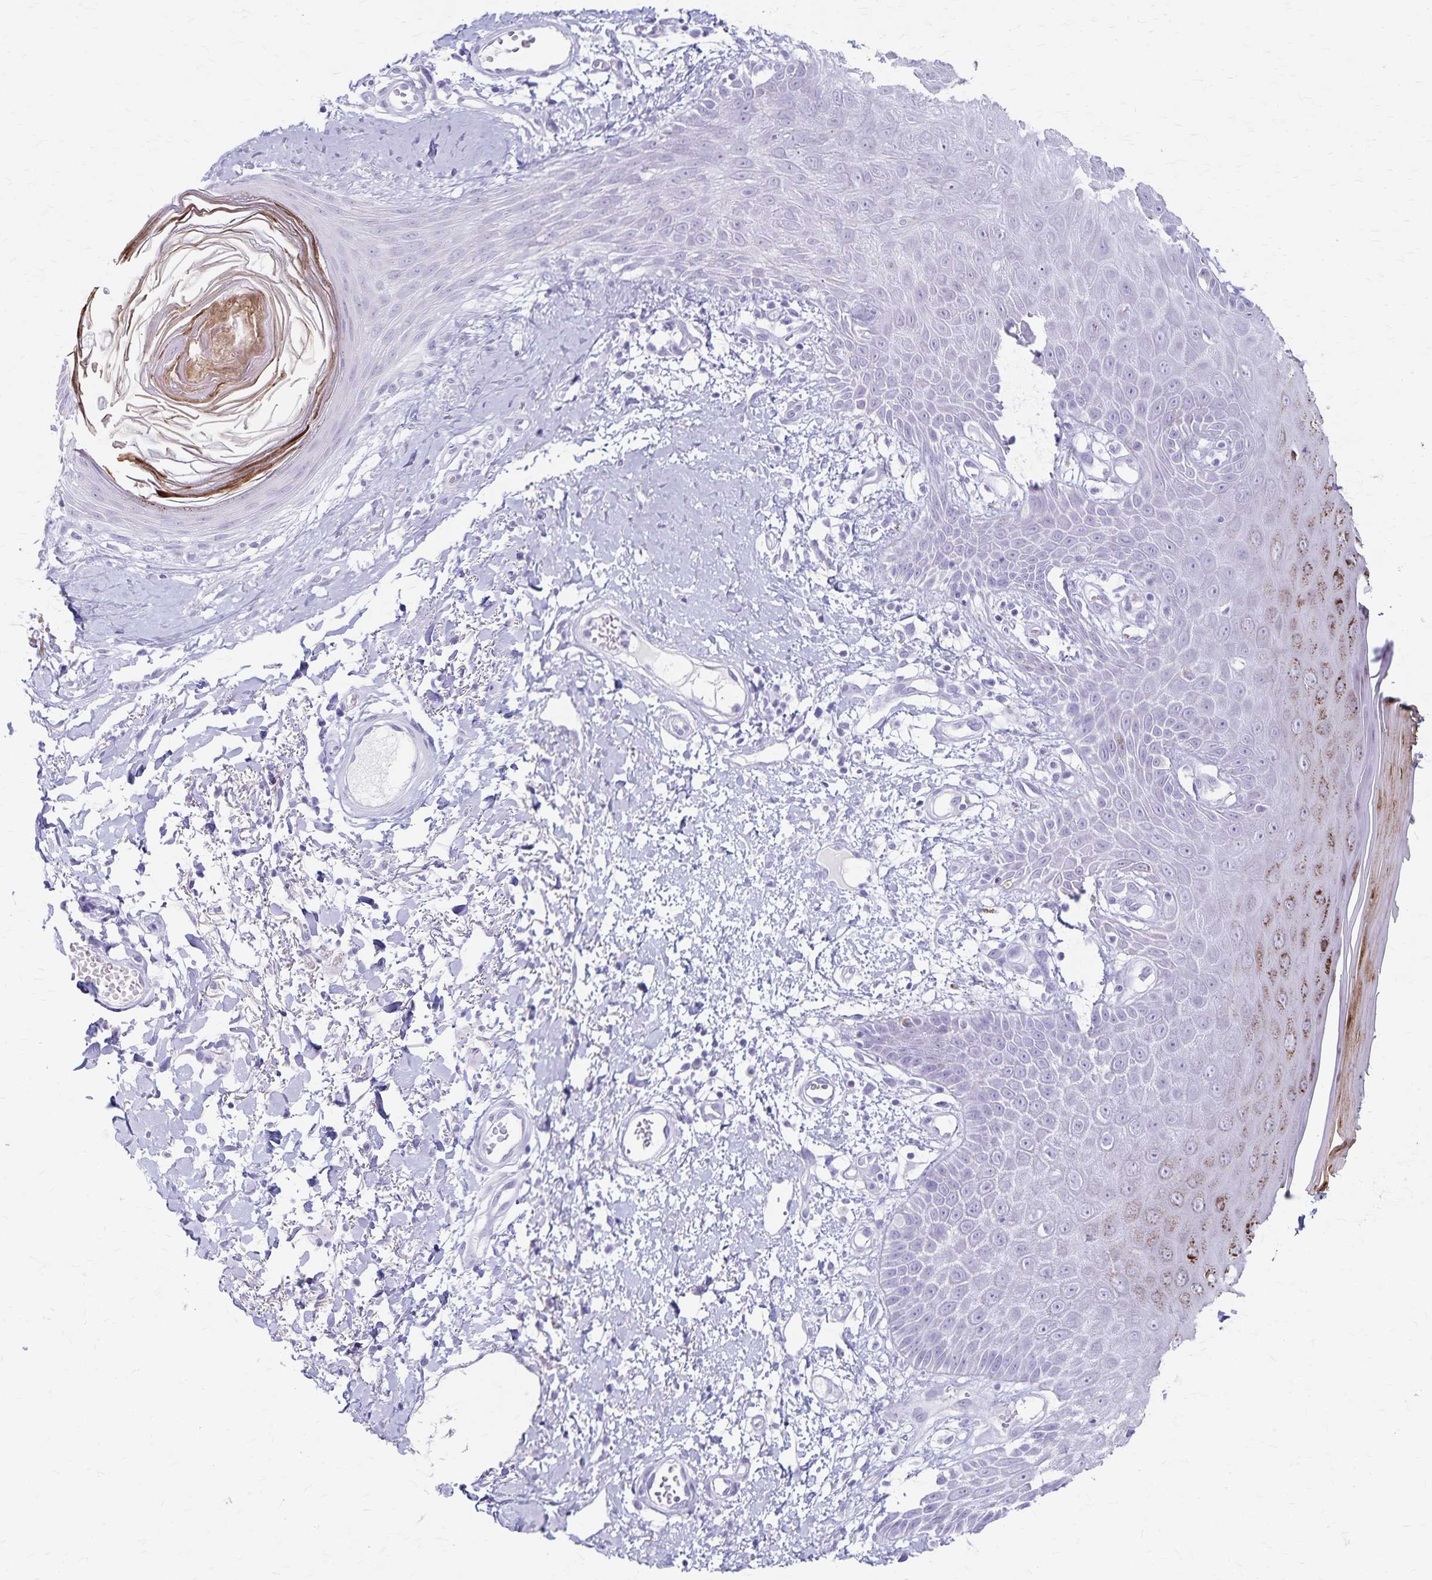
{"staining": {"intensity": "moderate", "quantity": "<25%", "location": "cytoplasmic/membranous"}, "tissue": "skin", "cell_type": "Epidermal cells", "image_type": "normal", "snomed": [{"axis": "morphology", "description": "Normal tissue, NOS"}, {"axis": "topography", "description": "Anal"}, {"axis": "topography", "description": "Peripheral nerve tissue"}], "caption": "Immunohistochemical staining of benign human skin shows <25% levels of moderate cytoplasmic/membranous protein staining in about <25% of epidermal cells.", "gene": "GPBAR1", "patient": {"sex": "male", "age": 78}}